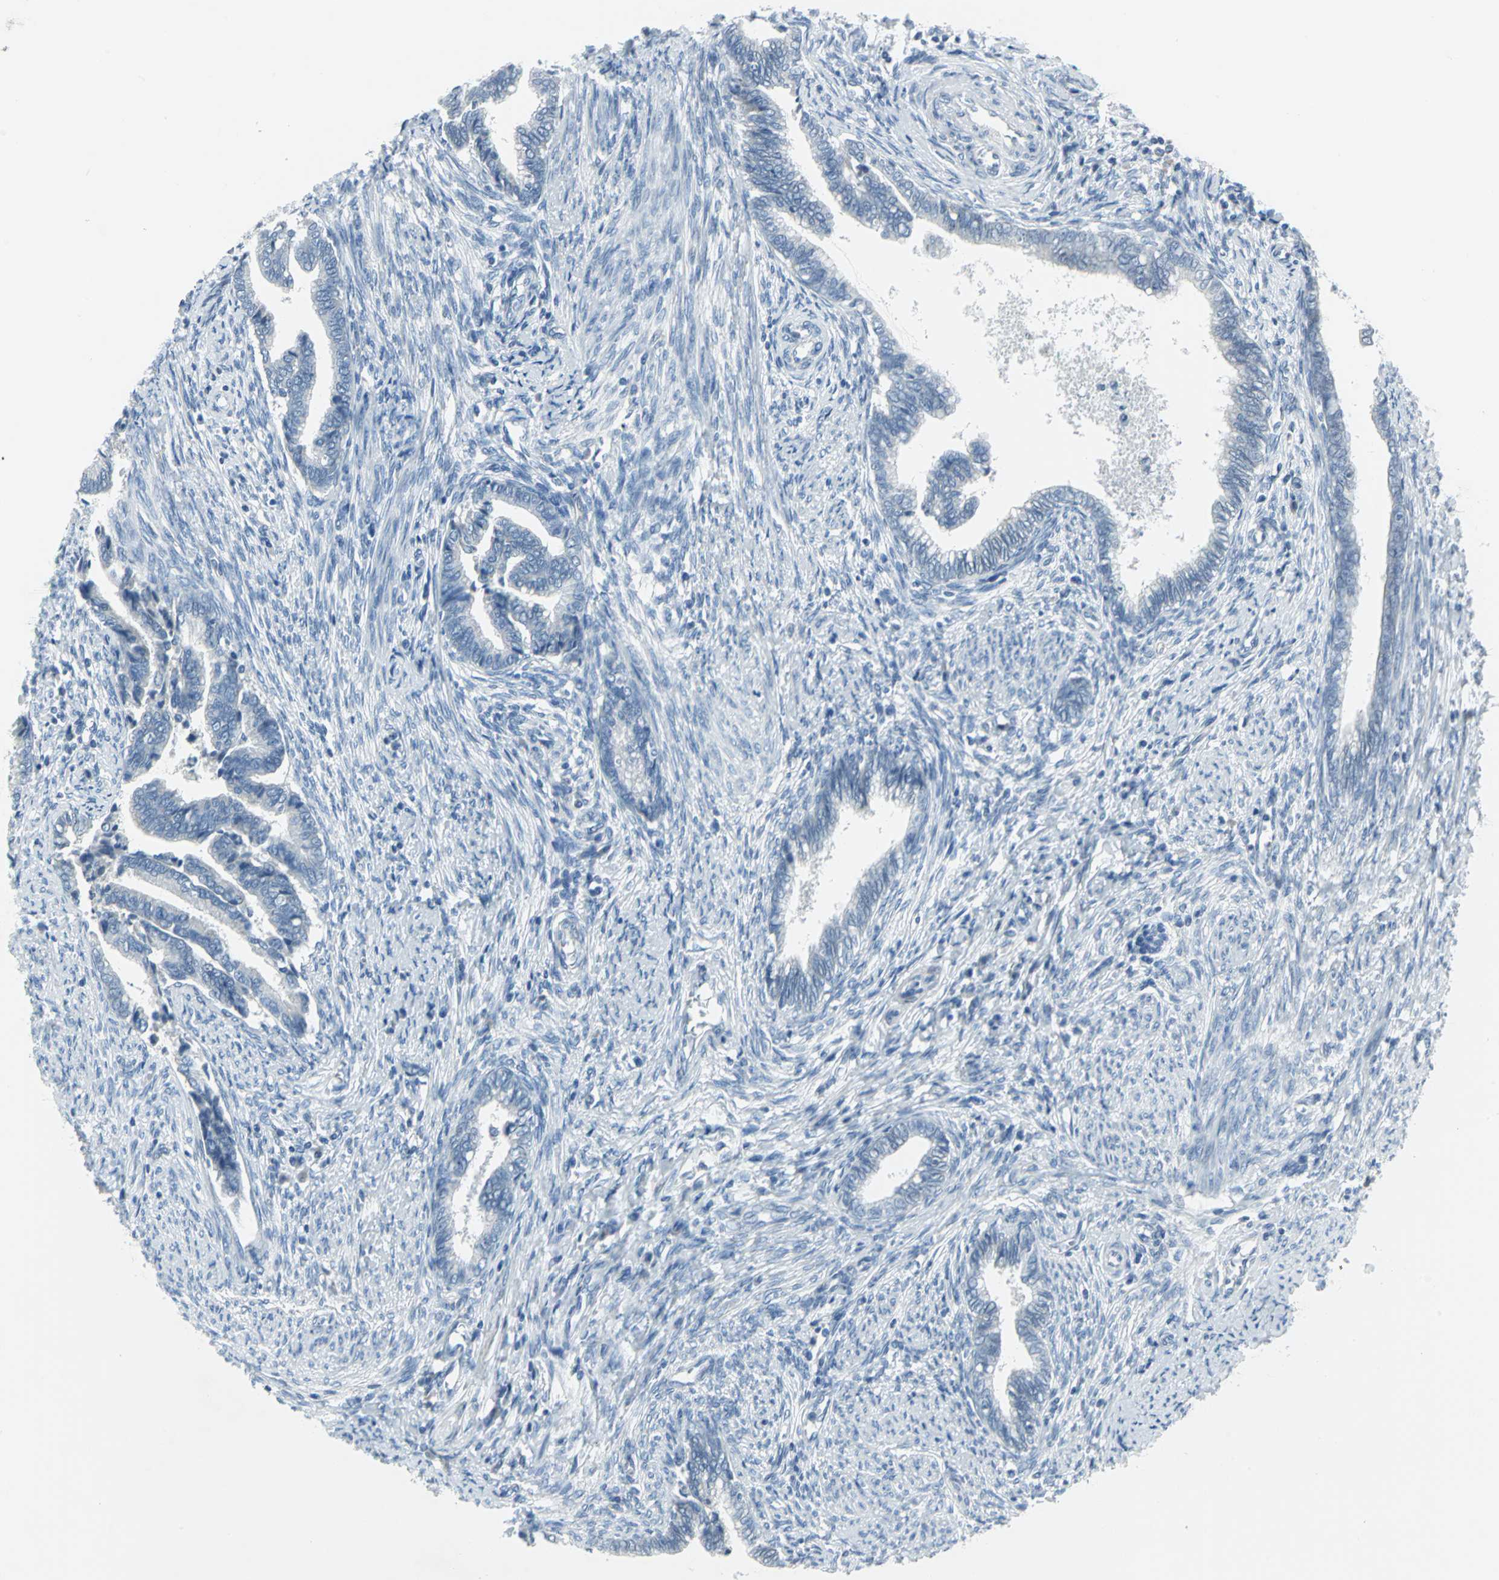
{"staining": {"intensity": "negative", "quantity": "none", "location": "none"}, "tissue": "cervical cancer", "cell_type": "Tumor cells", "image_type": "cancer", "snomed": [{"axis": "morphology", "description": "Adenocarcinoma, NOS"}, {"axis": "topography", "description": "Cervix"}], "caption": "This photomicrograph is of cervical cancer (adenocarcinoma) stained with immunohistochemistry to label a protein in brown with the nuclei are counter-stained blue. There is no expression in tumor cells.", "gene": "CYB5A", "patient": {"sex": "female", "age": 44}}